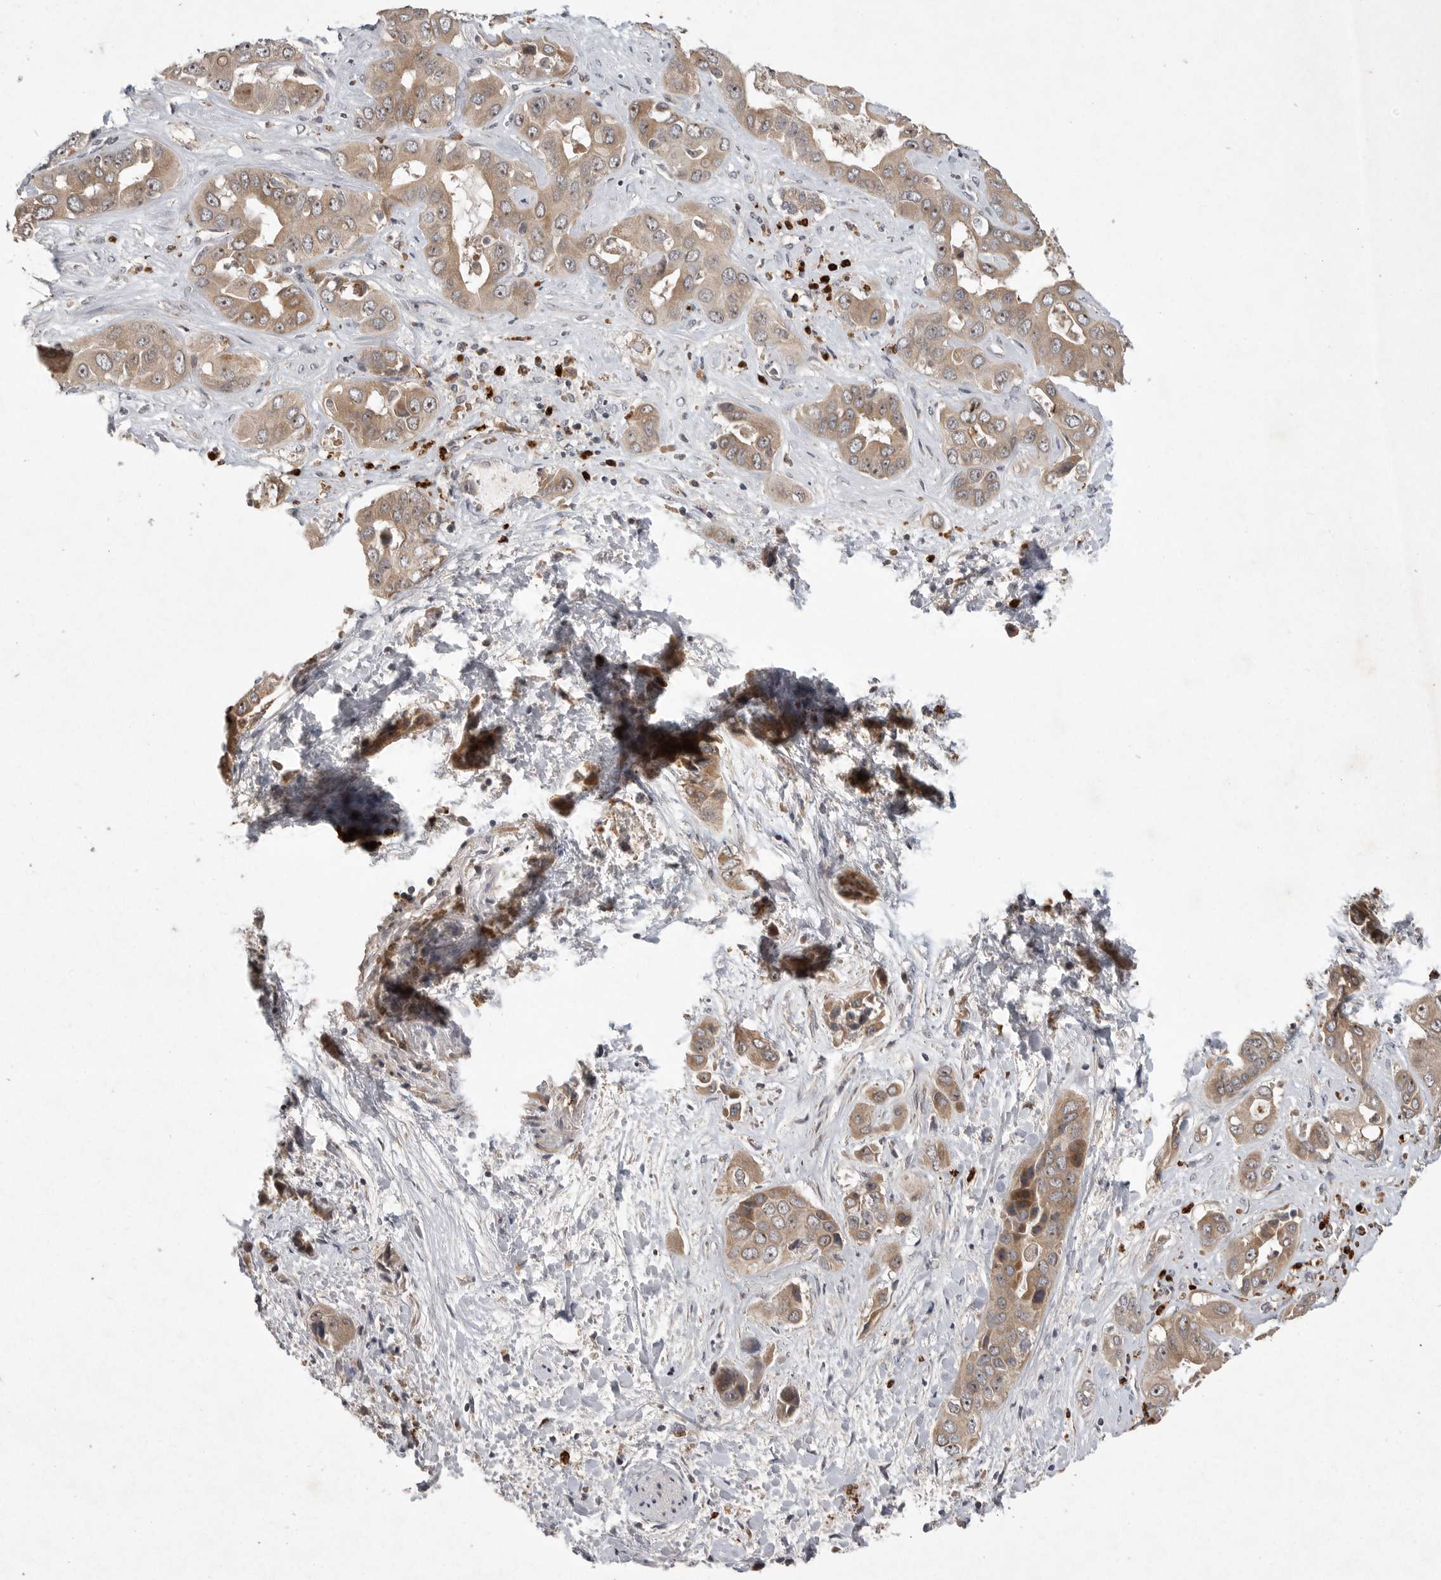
{"staining": {"intensity": "weak", "quantity": ">75%", "location": "cytoplasmic/membranous,nuclear"}, "tissue": "liver cancer", "cell_type": "Tumor cells", "image_type": "cancer", "snomed": [{"axis": "morphology", "description": "Cholangiocarcinoma"}, {"axis": "topography", "description": "Liver"}], "caption": "IHC image of neoplastic tissue: human liver cholangiocarcinoma stained using immunohistochemistry (IHC) displays low levels of weak protein expression localized specifically in the cytoplasmic/membranous and nuclear of tumor cells, appearing as a cytoplasmic/membranous and nuclear brown color.", "gene": "UBE3D", "patient": {"sex": "female", "age": 52}}